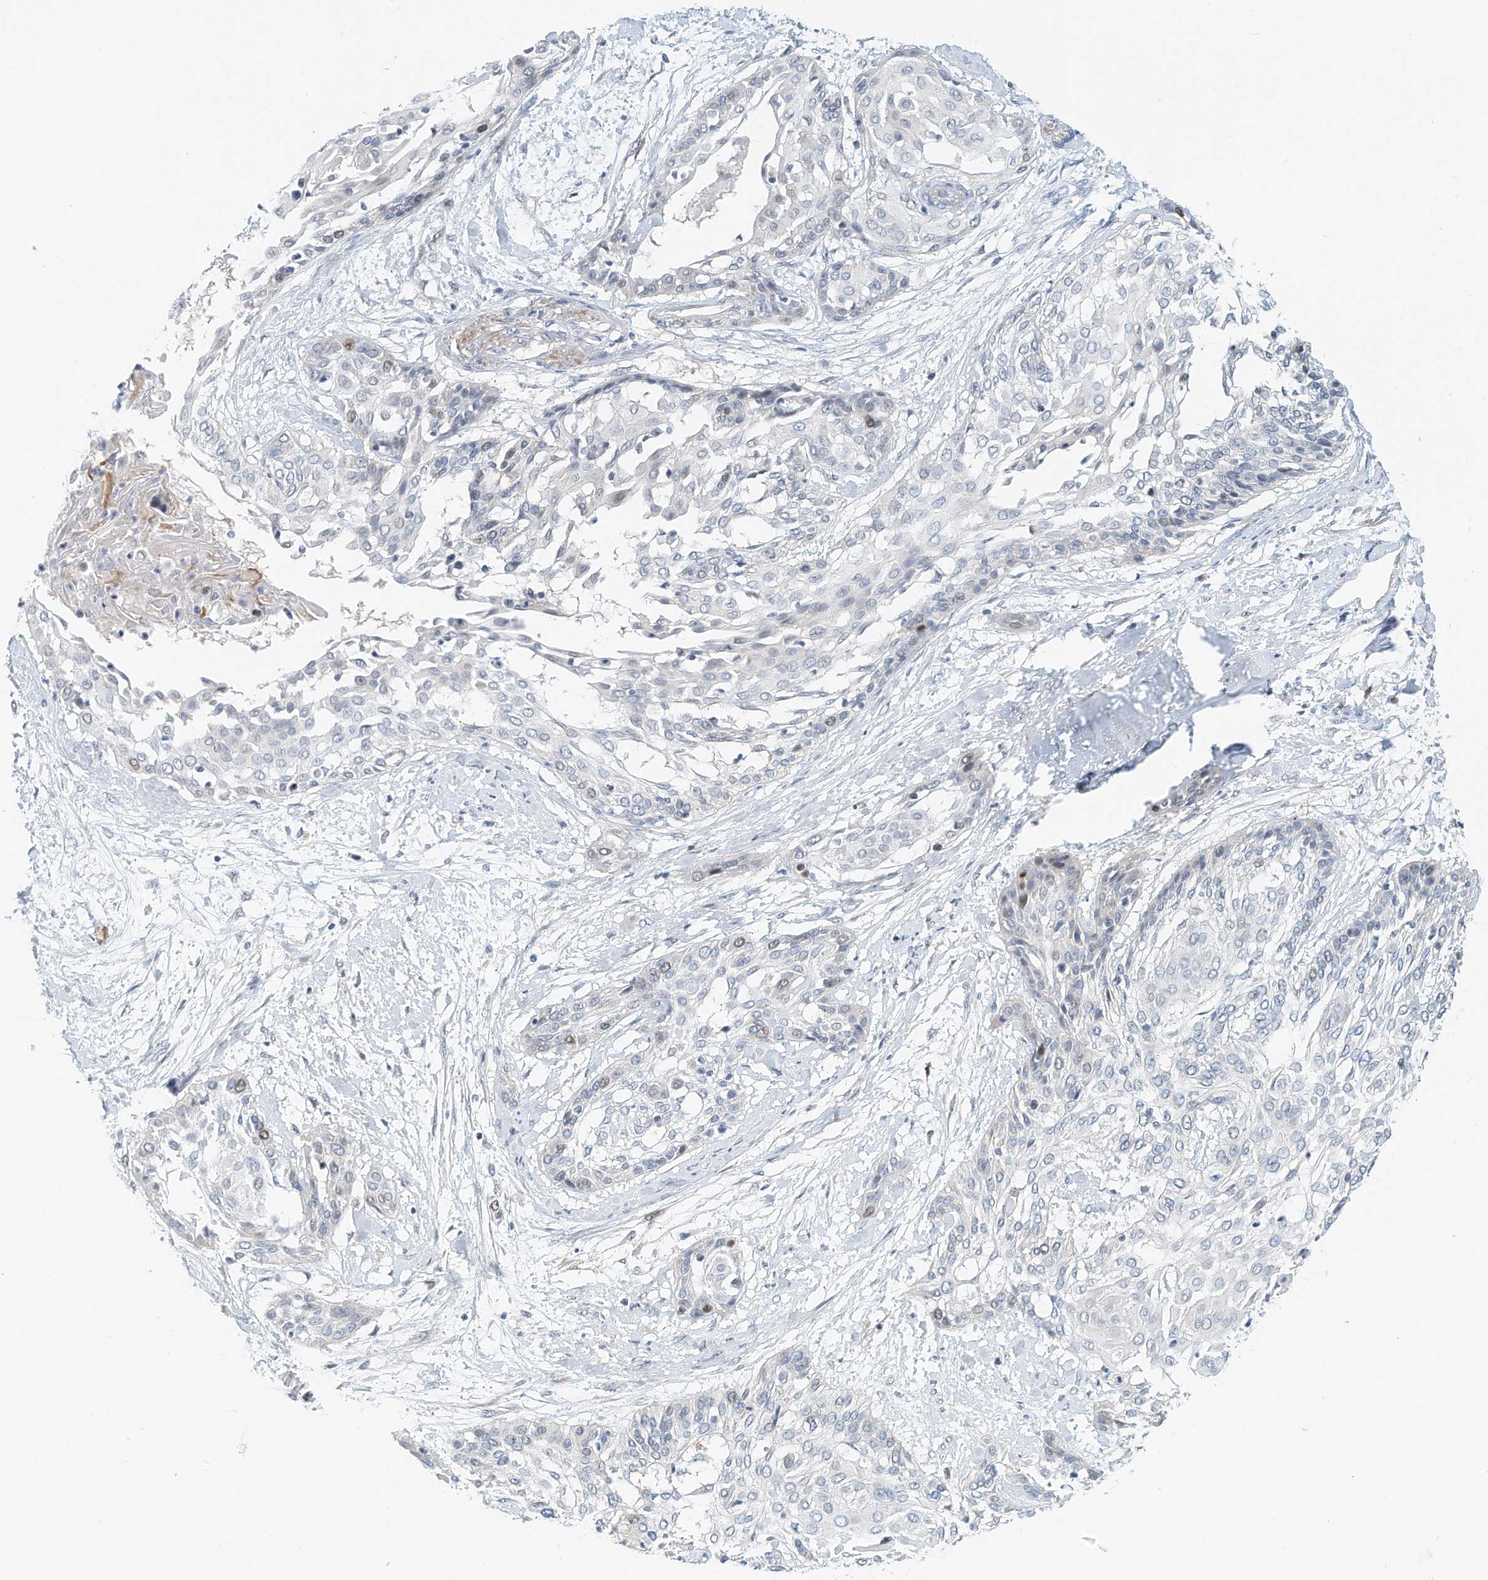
{"staining": {"intensity": "weak", "quantity": "<25%", "location": "nuclear"}, "tissue": "cervical cancer", "cell_type": "Tumor cells", "image_type": "cancer", "snomed": [{"axis": "morphology", "description": "Squamous cell carcinoma, NOS"}, {"axis": "topography", "description": "Cervix"}], "caption": "Immunohistochemical staining of human cervical cancer (squamous cell carcinoma) exhibits no significant positivity in tumor cells.", "gene": "ARHGAP28", "patient": {"sex": "female", "age": 57}}